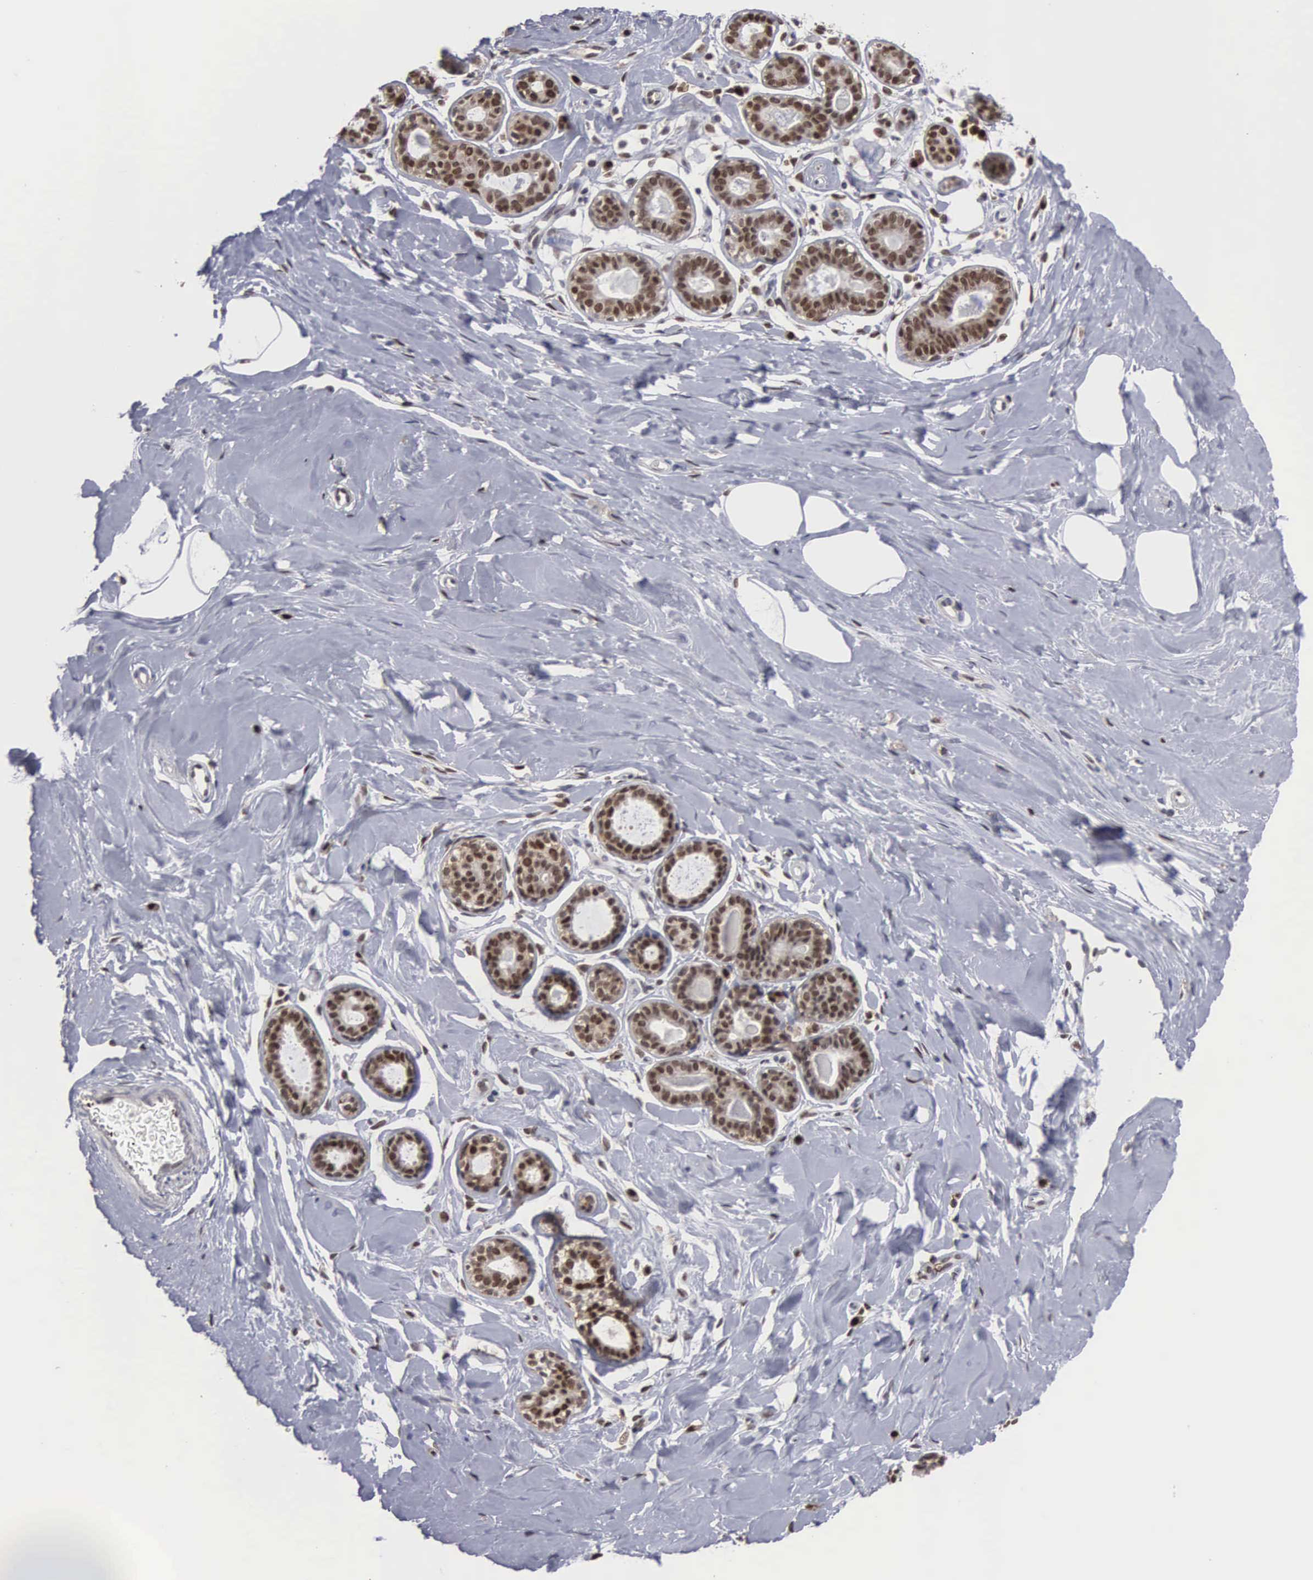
{"staining": {"intensity": "moderate", "quantity": ">75%", "location": "nuclear"}, "tissue": "breast", "cell_type": "Adipocytes", "image_type": "normal", "snomed": [{"axis": "morphology", "description": "Normal tissue, NOS"}, {"axis": "topography", "description": "Breast"}], "caption": "IHC of unremarkable human breast demonstrates medium levels of moderate nuclear staining in about >75% of adipocytes. The staining was performed using DAB (3,3'-diaminobenzidine) to visualize the protein expression in brown, while the nuclei were stained in blue with hematoxylin (Magnification: 20x).", "gene": "TRMT5", "patient": {"sex": "female", "age": 44}}